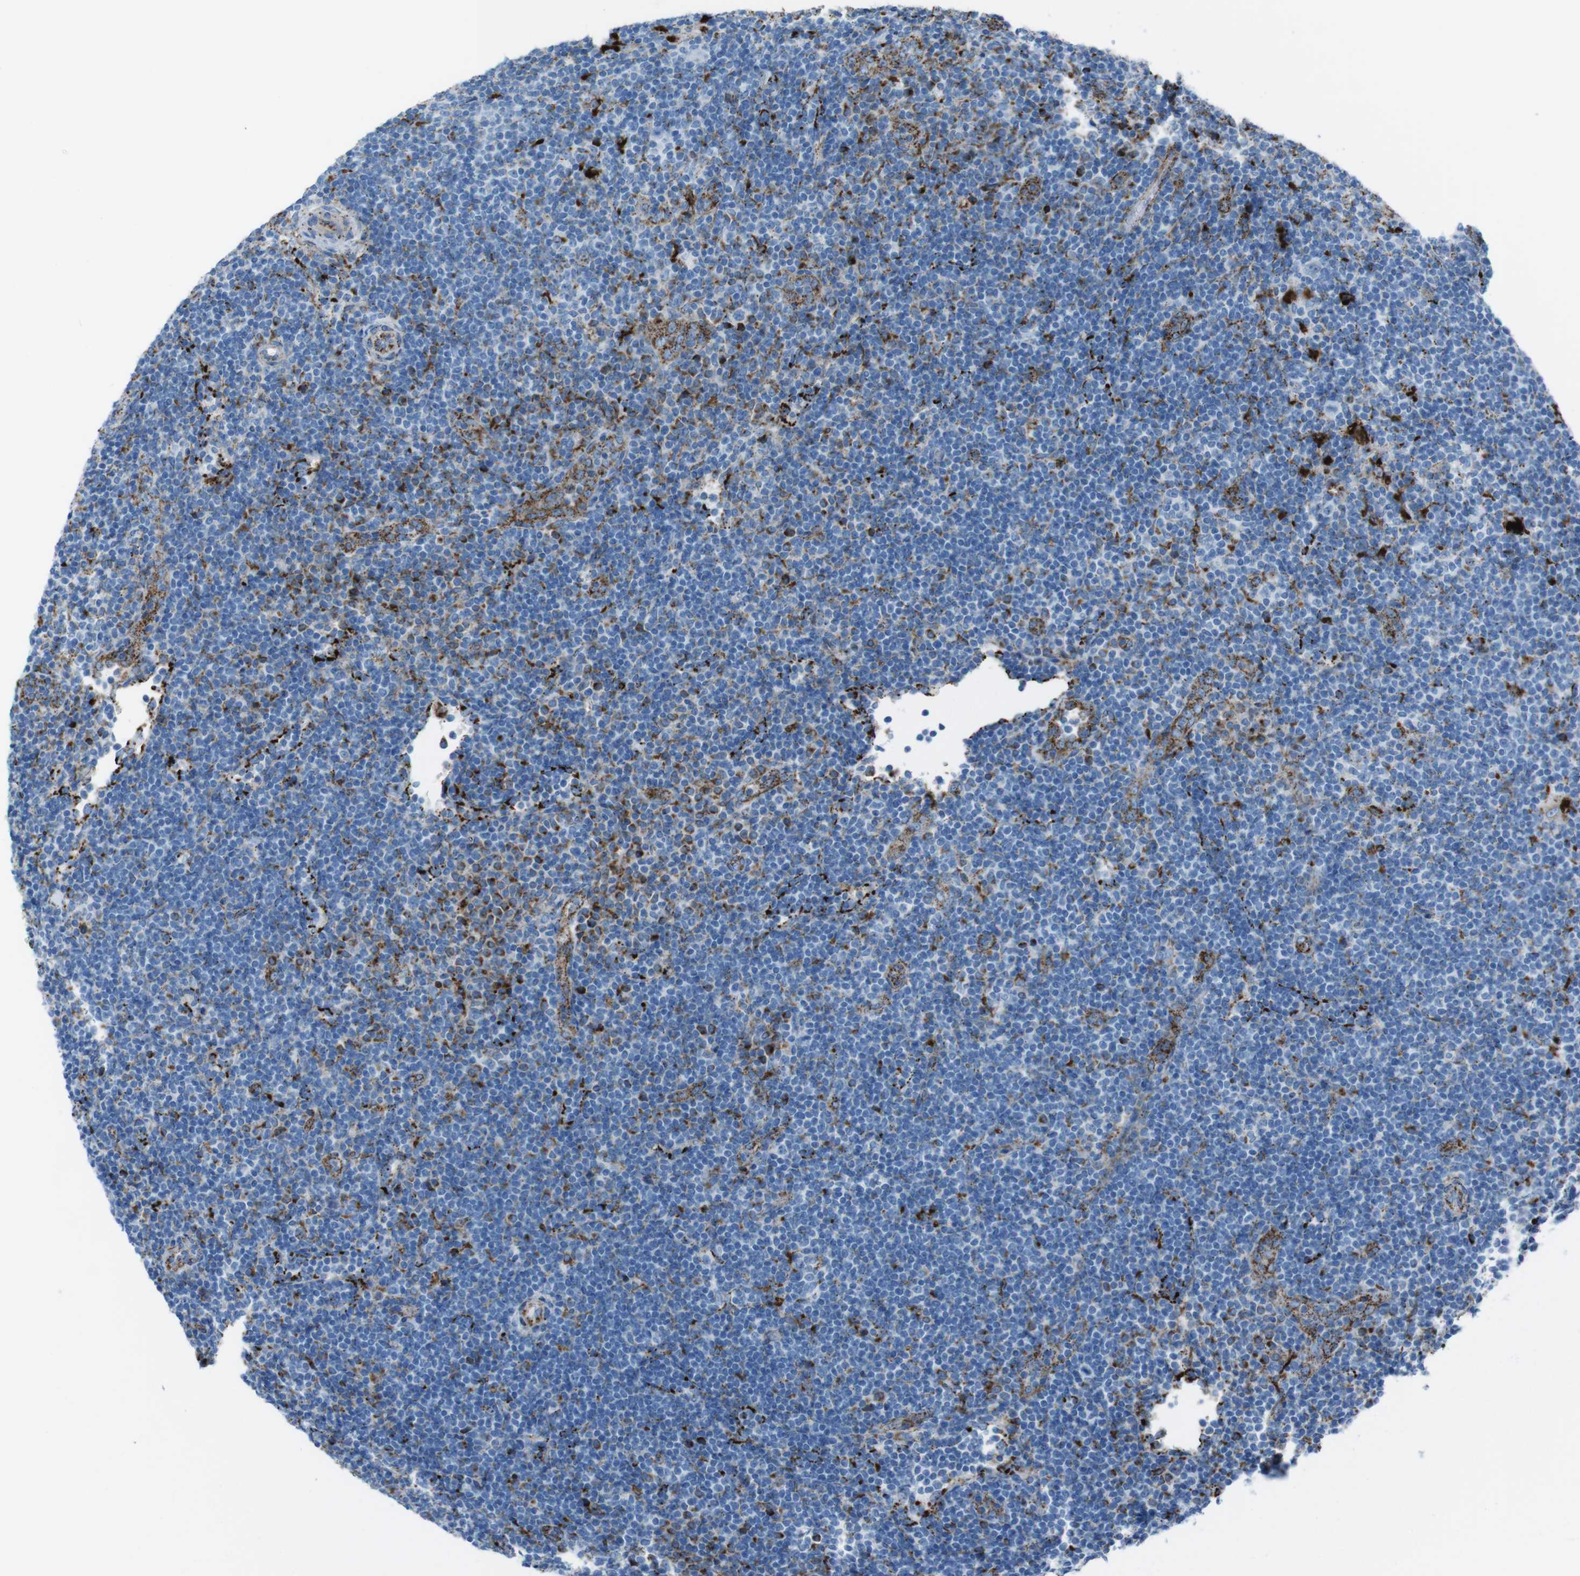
{"staining": {"intensity": "negative", "quantity": "none", "location": "none"}, "tissue": "lymphoma", "cell_type": "Tumor cells", "image_type": "cancer", "snomed": [{"axis": "morphology", "description": "Hodgkin's disease, NOS"}, {"axis": "topography", "description": "Lymph node"}], "caption": "Immunohistochemistry histopathology image of human lymphoma stained for a protein (brown), which displays no staining in tumor cells. Nuclei are stained in blue.", "gene": "SCARB2", "patient": {"sex": "female", "age": 57}}